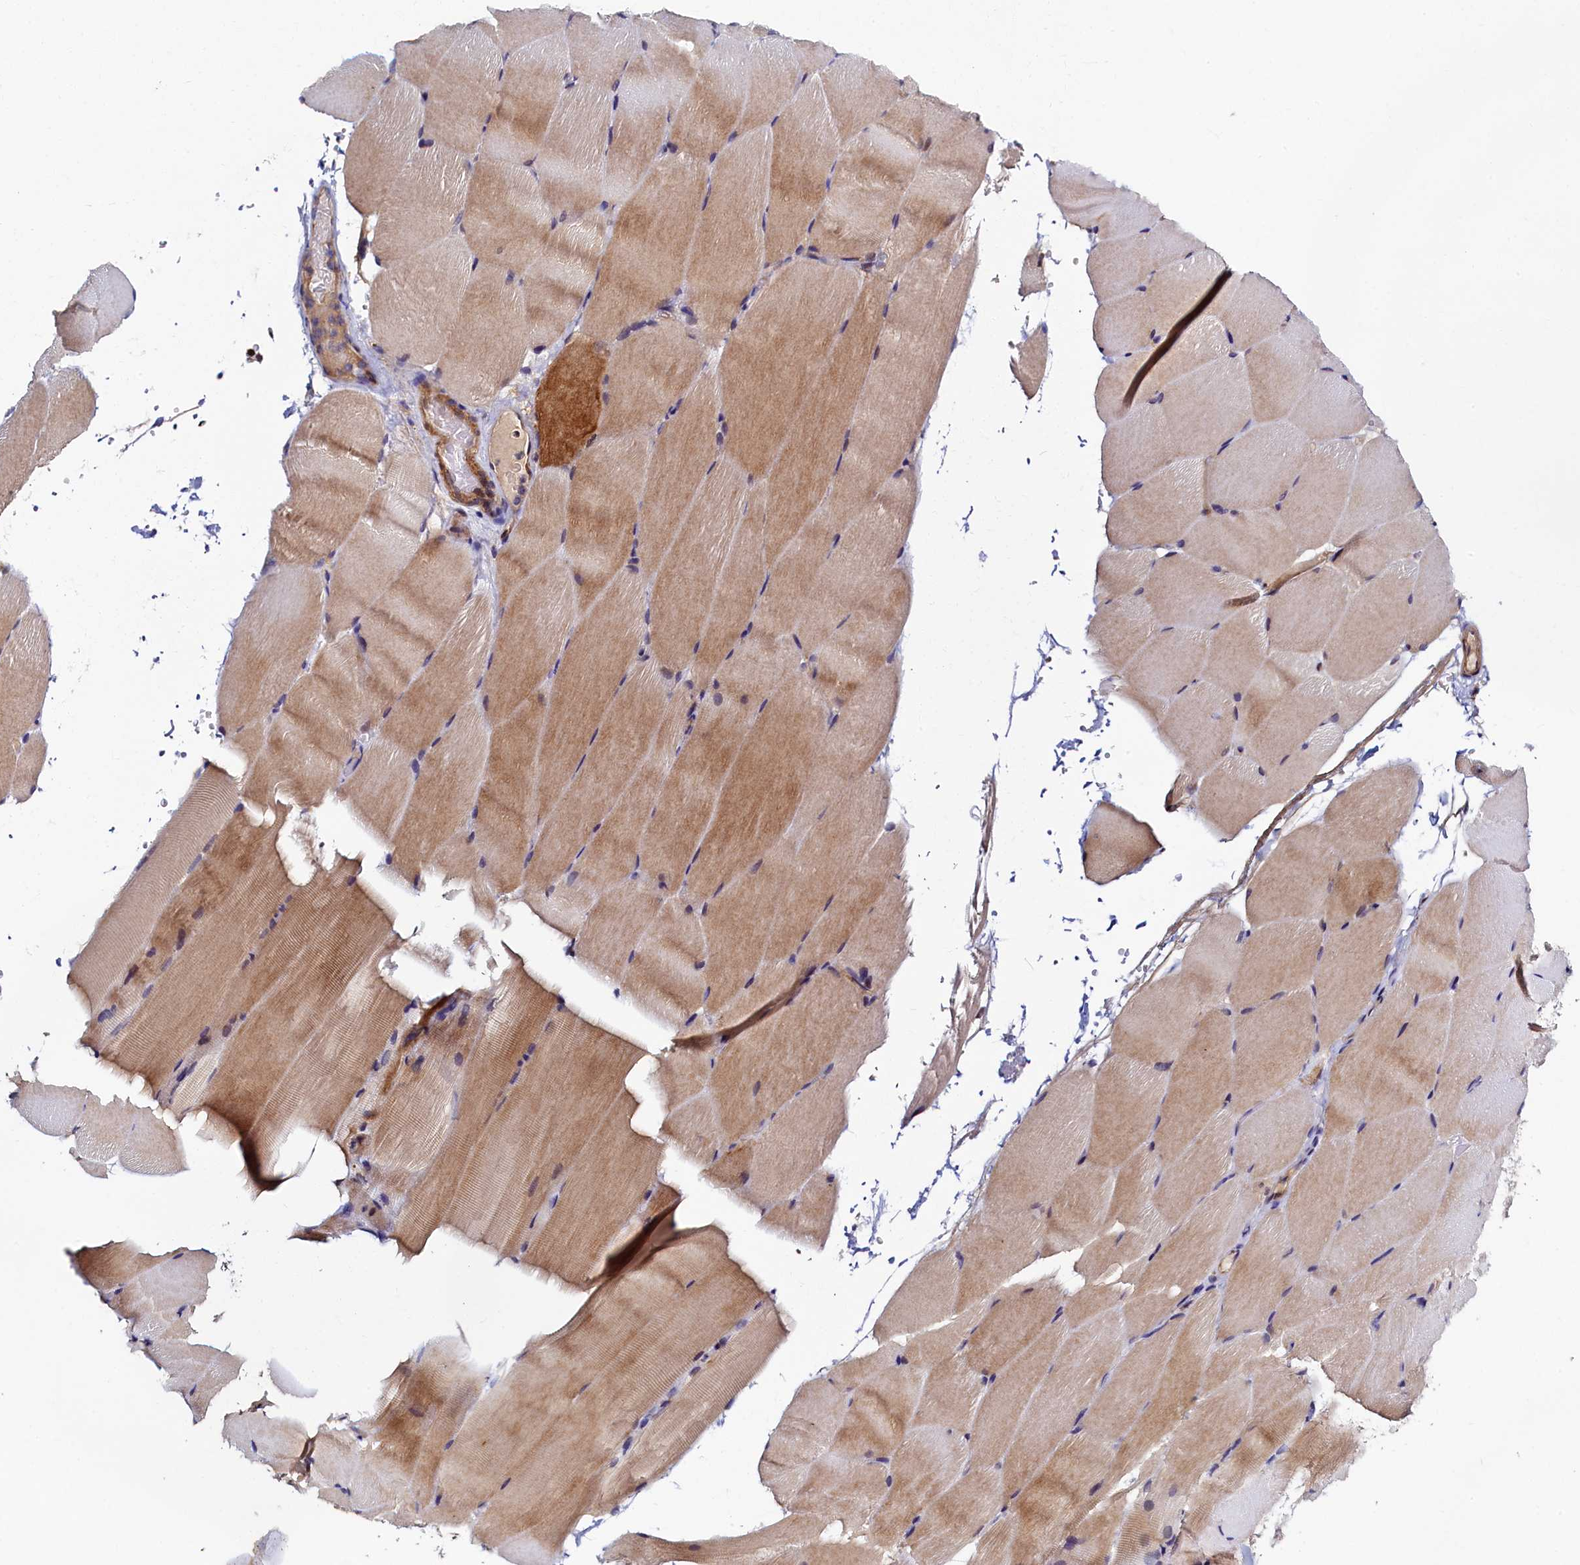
{"staining": {"intensity": "moderate", "quantity": "25%-75%", "location": "cytoplasmic/membranous"}, "tissue": "skeletal muscle", "cell_type": "Myocytes", "image_type": "normal", "snomed": [{"axis": "morphology", "description": "Normal tissue, NOS"}, {"axis": "topography", "description": "Skeletal muscle"}, {"axis": "topography", "description": "Parathyroid gland"}], "caption": "Immunohistochemical staining of benign skeletal muscle shows moderate cytoplasmic/membranous protein staining in approximately 25%-75% of myocytes. (DAB IHC with brightfield microscopy, high magnification).", "gene": "SLC16A14", "patient": {"sex": "female", "age": 37}}